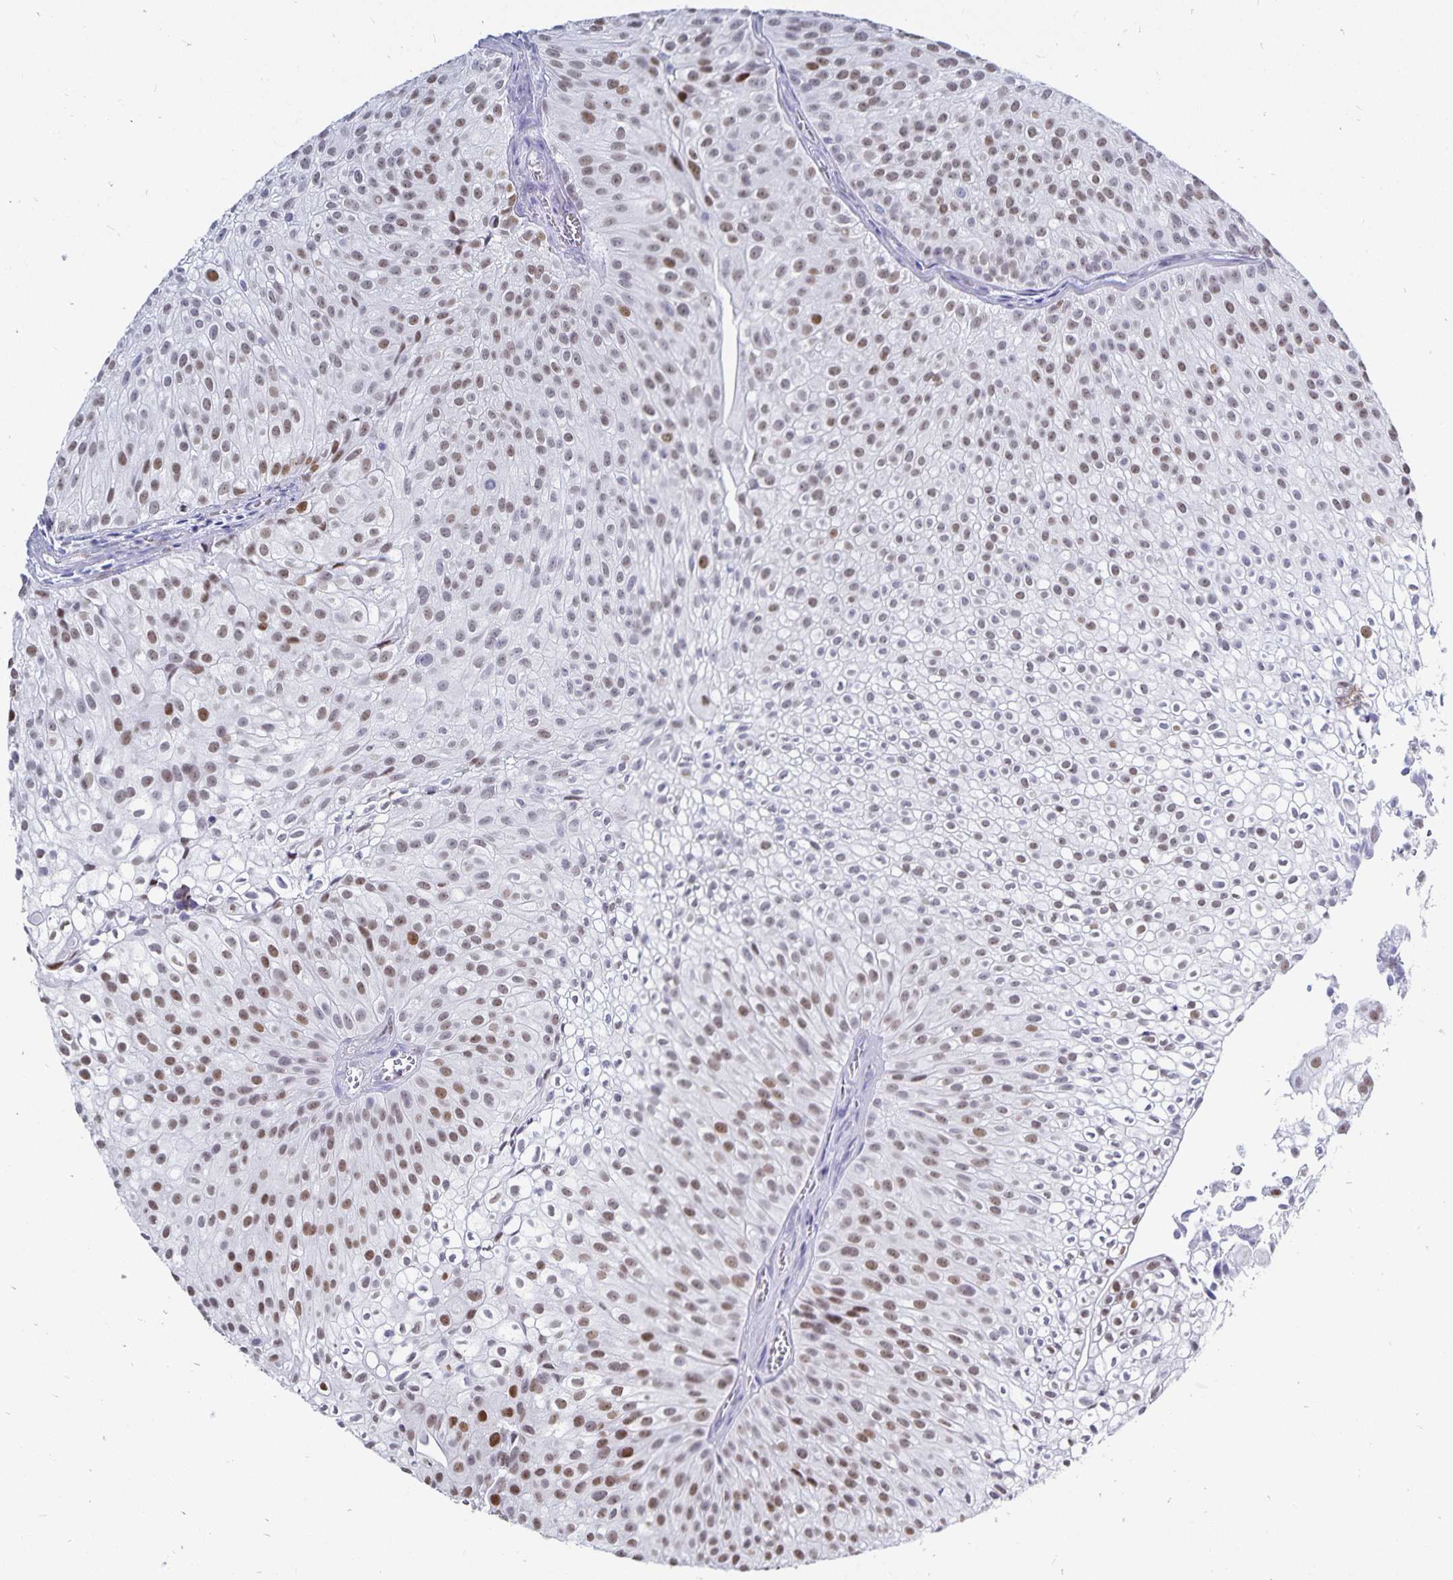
{"staining": {"intensity": "moderate", "quantity": ">75%", "location": "nuclear"}, "tissue": "urothelial cancer", "cell_type": "Tumor cells", "image_type": "cancer", "snomed": [{"axis": "morphology", "description": "Urothelial carcinoma, Low grade"}, {"axis": "topography", "description": "Urinary bladder"}], "caption": "Protein positivity by IHC displays moderate nuclear staining in about >75% of tumor cells in urothelial cancer.", "gene": "HMGB3", "patient": {"sex": "male", "age": 70}}